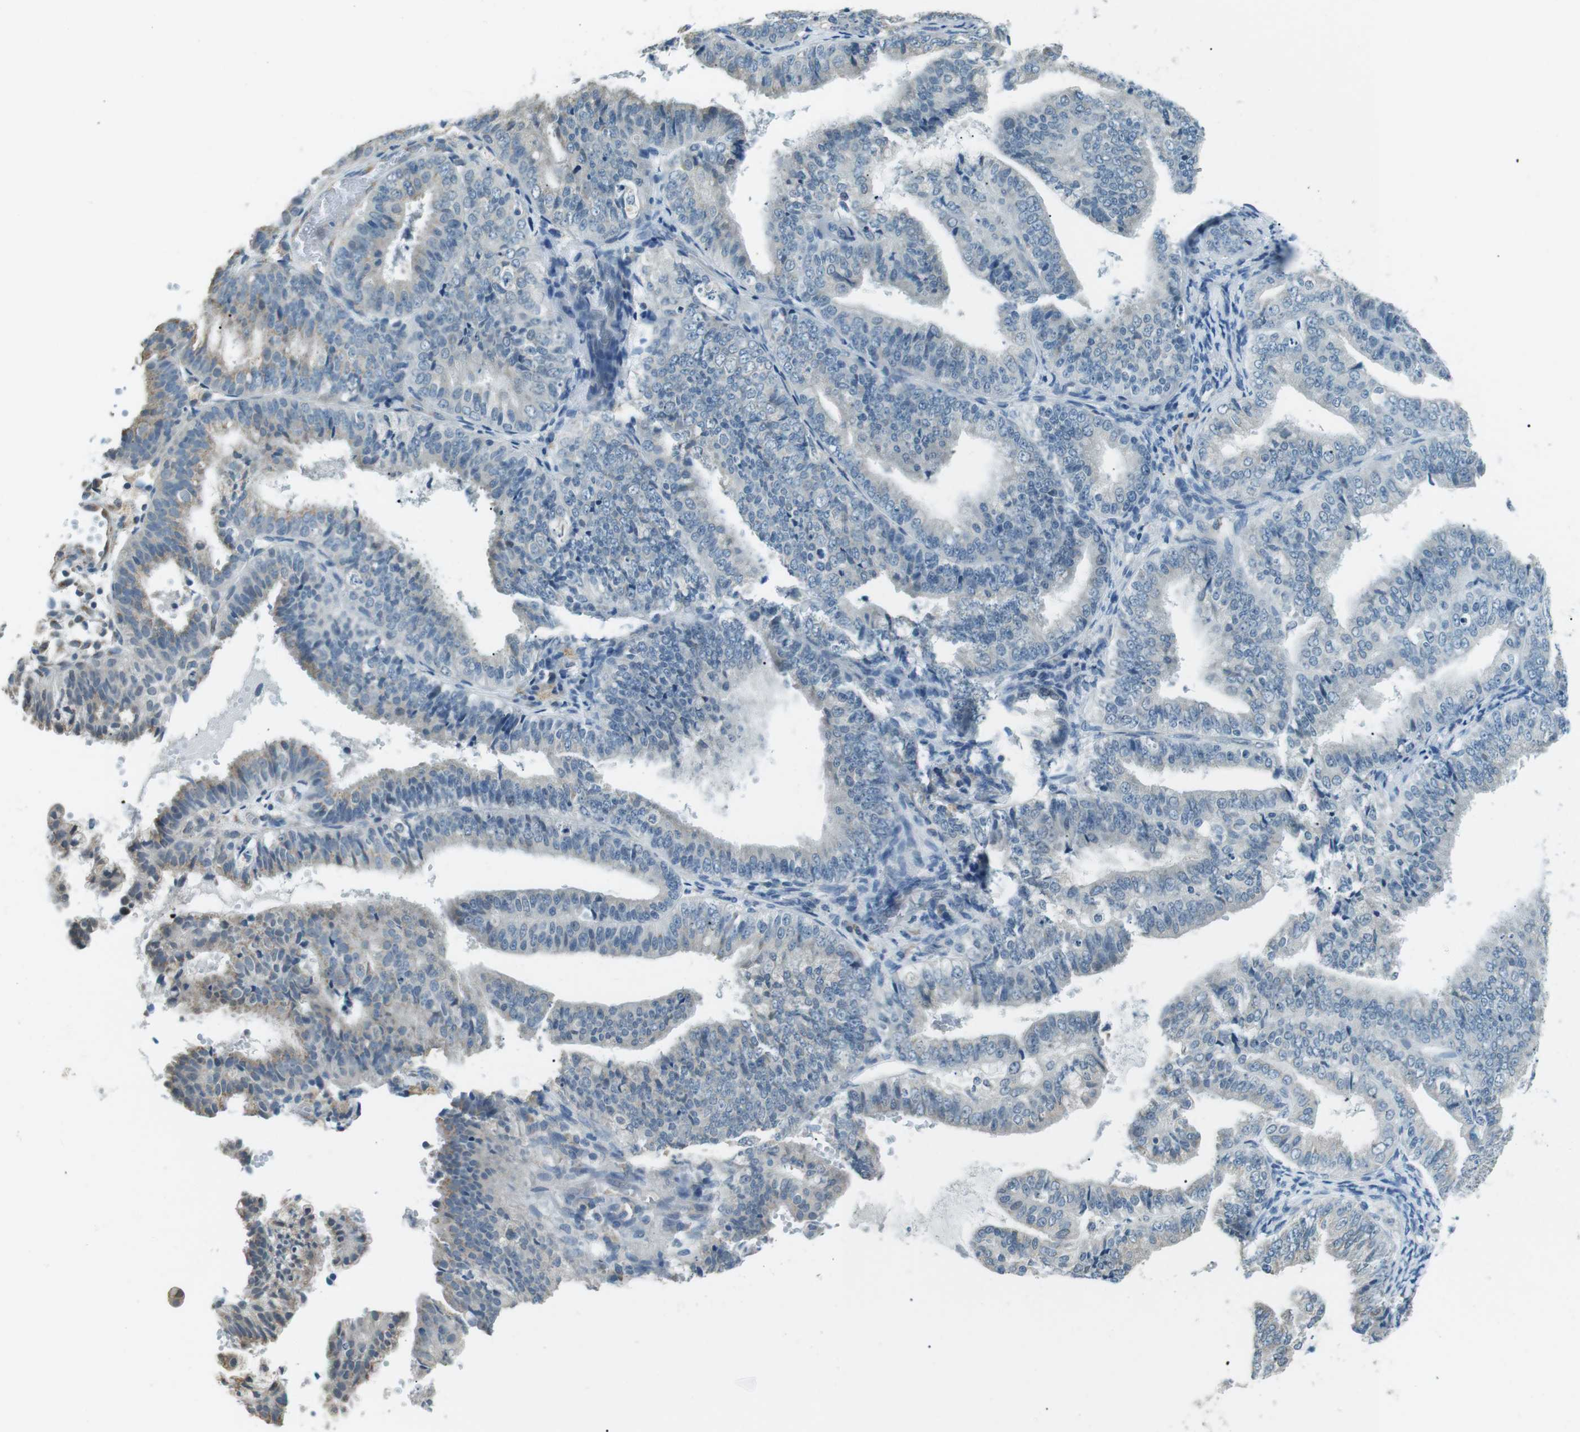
{"staining": {"intensity": "negative", "quantity": "none", "location": "none"}, "tissue": "endometrial cancer", "cell_type": "Tumor cells", "image_type": "cancer", "snomed": [{"axis": "morphology", "description": "Adenocarcinoma, NOS"}, {"axis": "topography", "description": "Endometrium"}], "caption": "Tumor cells show no significant protein expression in endometrial cancer (adenocarcinoma). (DAB immunohistochemistry (IHC), high magnification).", "gene": "SERPINB2", "patient": {"sex": "female", "age": 63}}